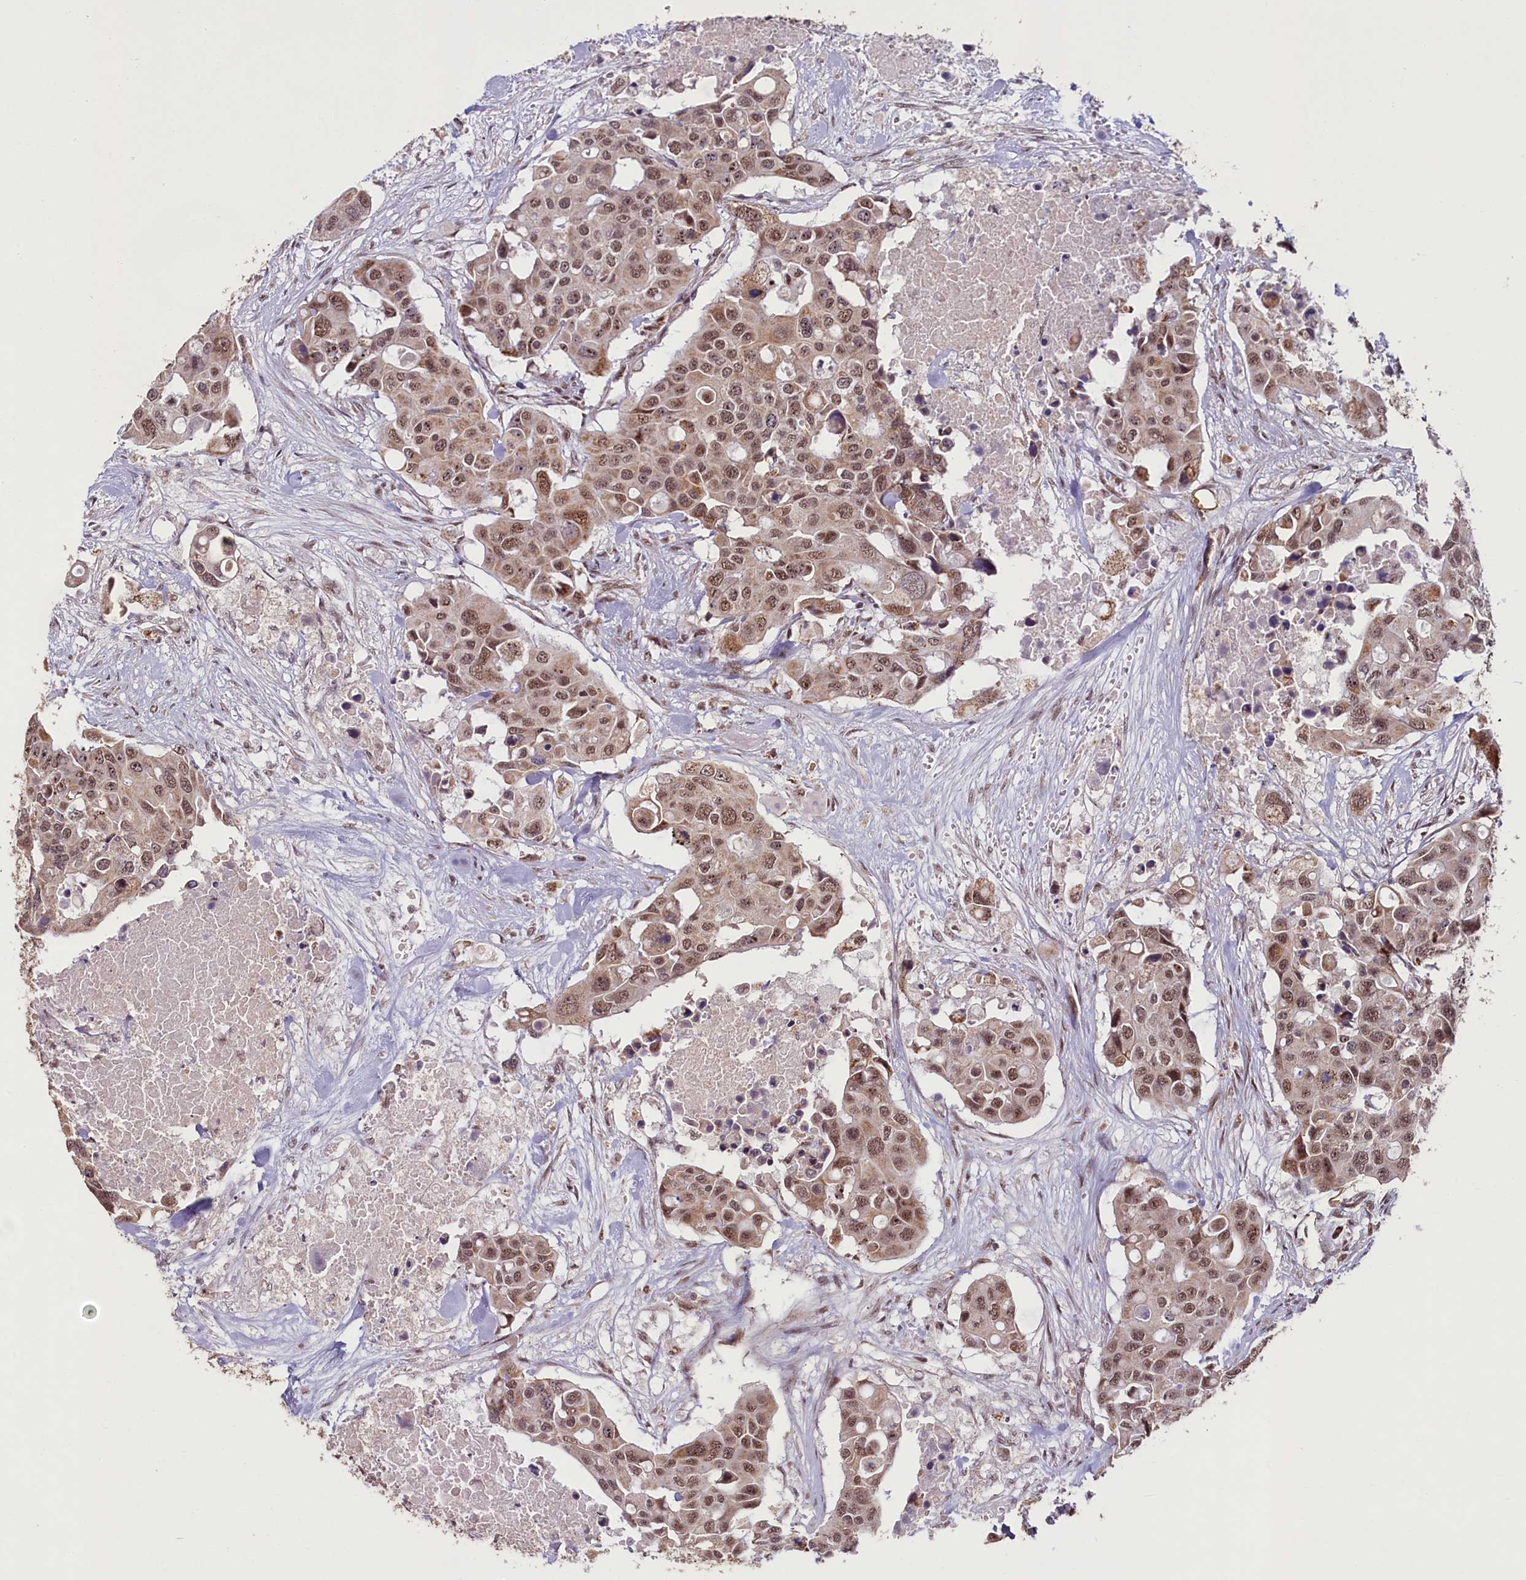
{"staining": {"intensity": "moderate", "quantity": ">75%", "location": "nuclear"}, "tissue": "colorectal cancer", "cell_type": "Tumor cells", "image_type": "cancer", "snomed": [{"axis": "morphology", "description": "Adenocarcinoma, NOS"}, {"axis": "topography", "description": "Colon"}], "caption": "DAB immunohistochemical staining of human colorectal cancer exhibits moderate nuclear protein staining in approximately >75% of tumor cells.", "gene": "PDE6D", "patient": {"sex": "male", "age": 77}}